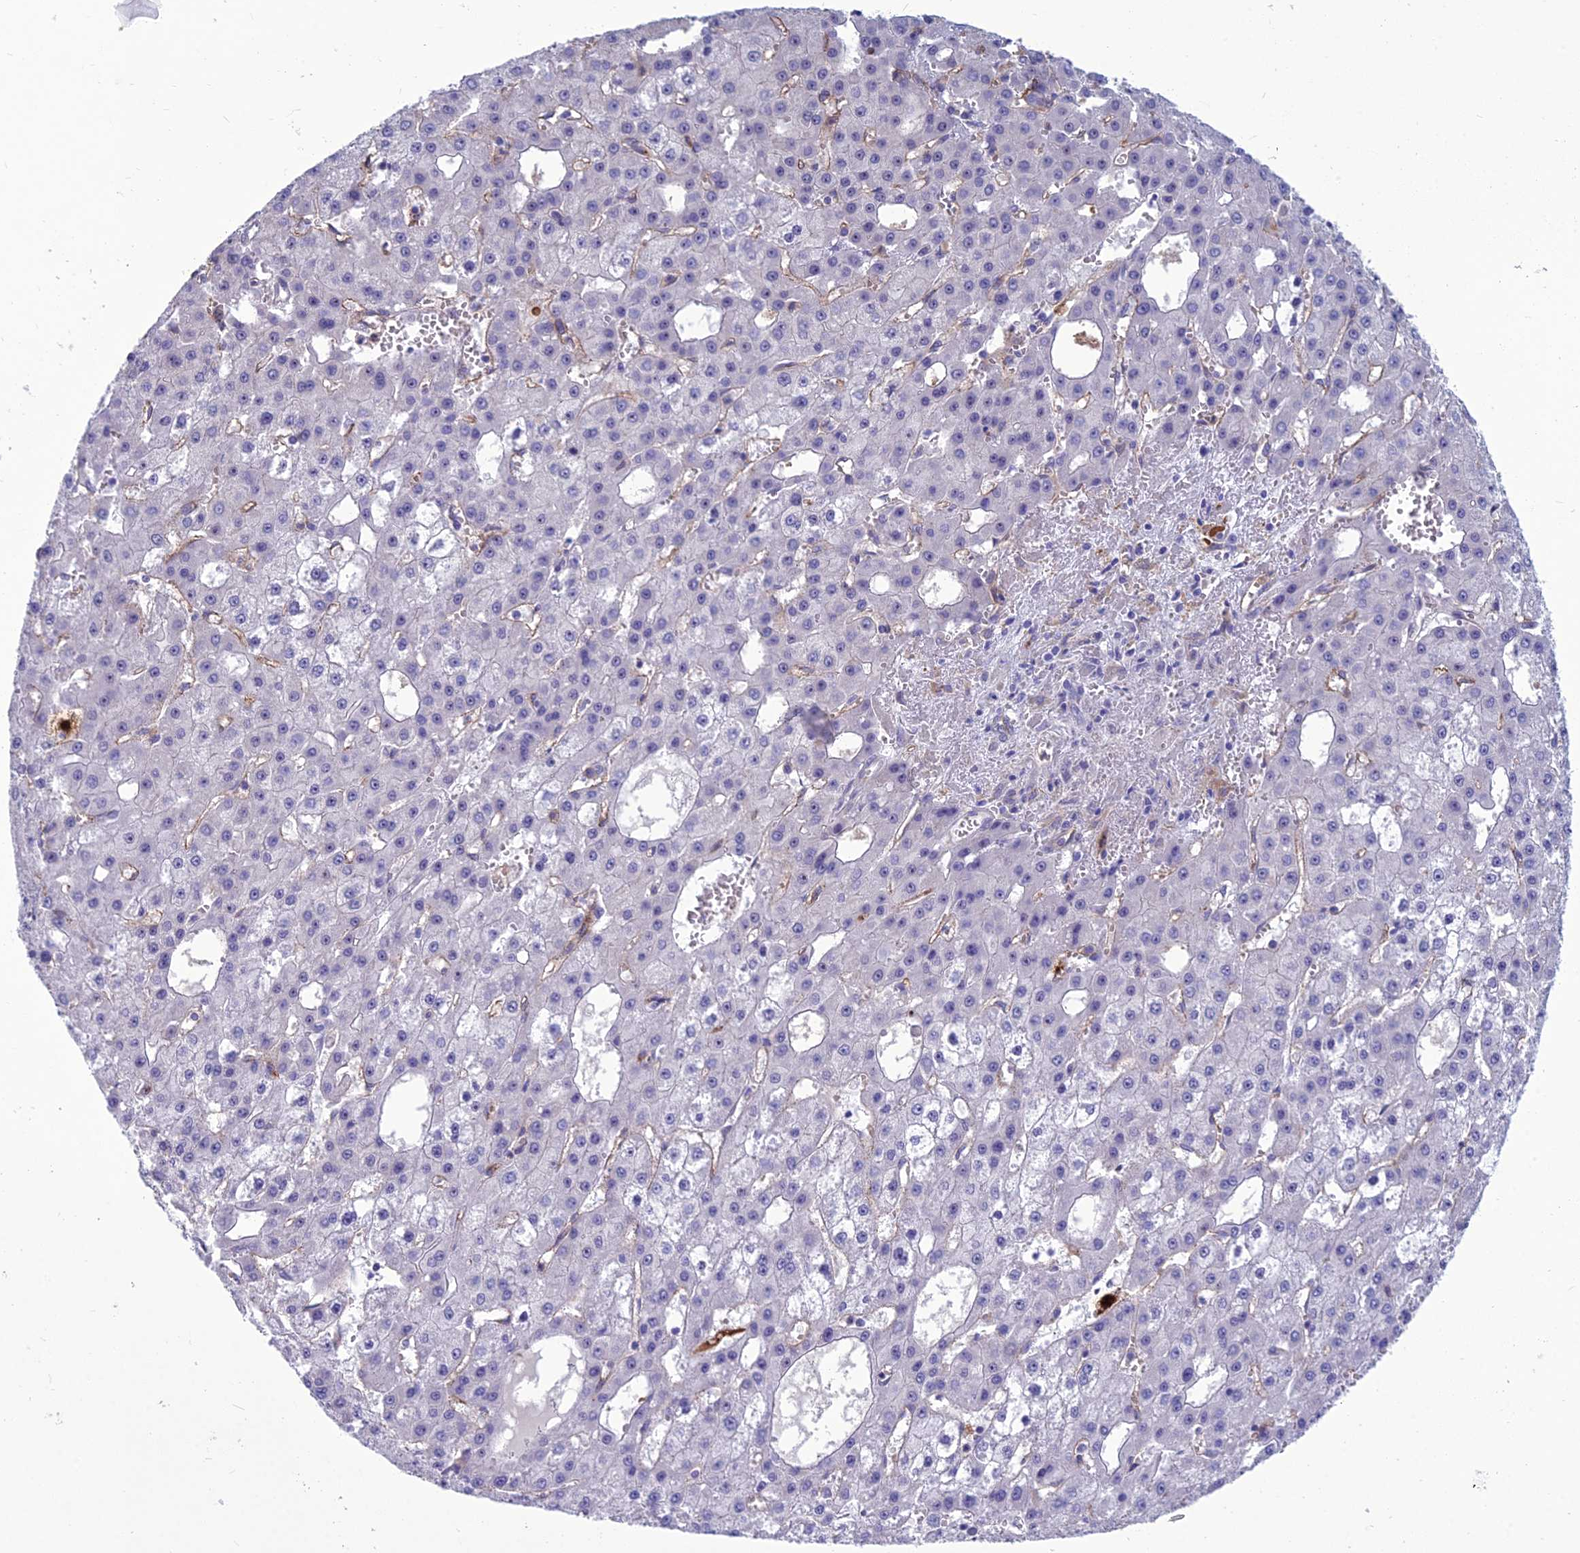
{"staining": {"intensity": "negative", "quantity": "none", "location": "none"}, "tissue": "liver cancer", "cell_type": "Tumor cells", "image_type": "cancer", "snomed": [{"axis": "morphology", "description": "Carcinoma, Hepatocellular, NOS"}, {"axis": "topography", "description": "Liver"}], "caption": "Tumor cells are negative for protein expression in human hepatocellular carcinoma (liver).", "gene": "BBS7", "patient": {"sex": "male", "age": 47}}